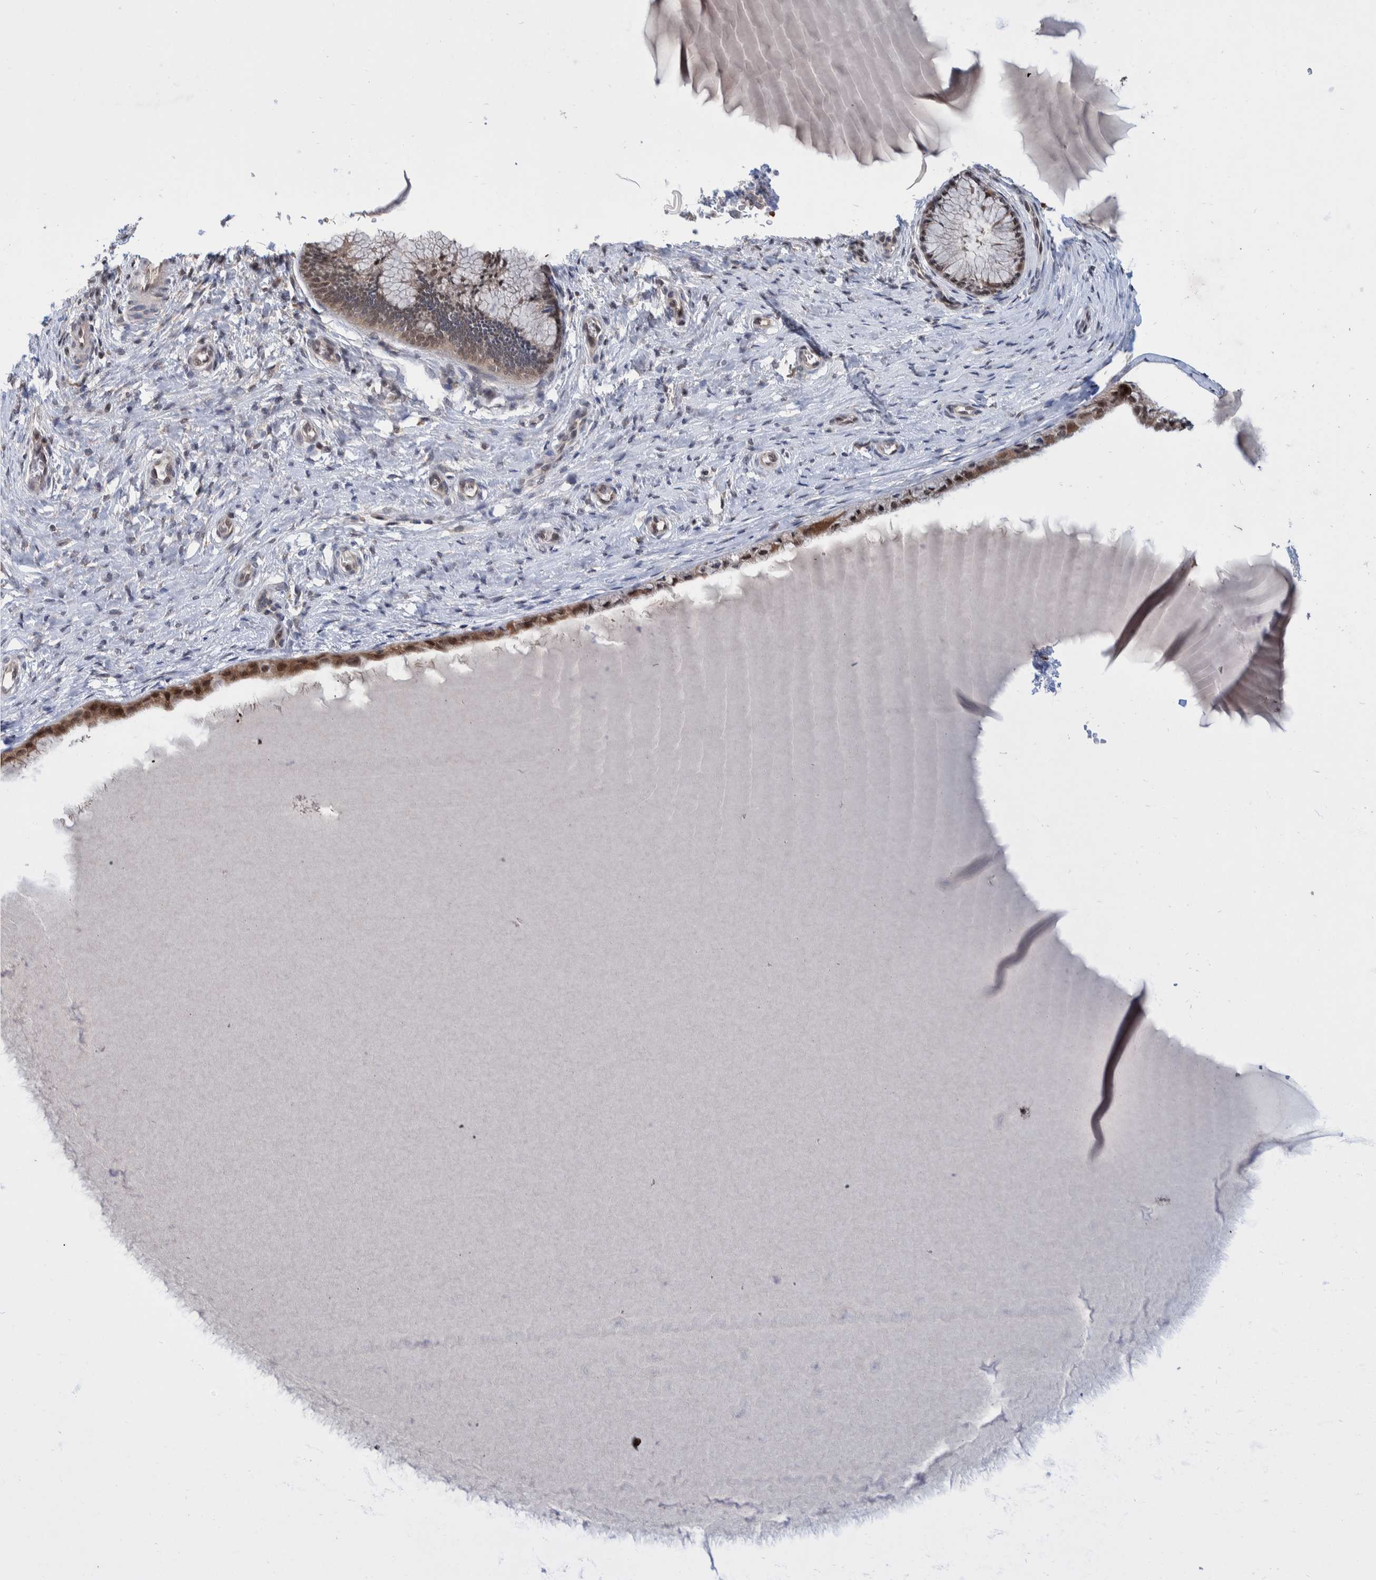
{"staining": {"intensity": "moderate", "quantity": ">75%", "location": "cytoplasmic/membranous,nuclear"}, "tissue": "cervix", "cell_type": "Glandular cells", "image_type": "normal", "snomed": [{"axis": "morphology", "description": "Normal tissue, NOS"}, {"axis": "topography", "description": "Cervix"}], "caption": "The image exhibits a brown stain indicating the presence of a protein in the cytoplasmic/membranous,nuclear of glandular cells in cervix. The protein of interest is stained brown, and the nuclei are stained in blue (DAB (3,3'-diaminobenzidine) IHC with brightfield microscopy, high magnification).", "gene": "PLPBP", "patient": {"sex": "female", "age": 55}}